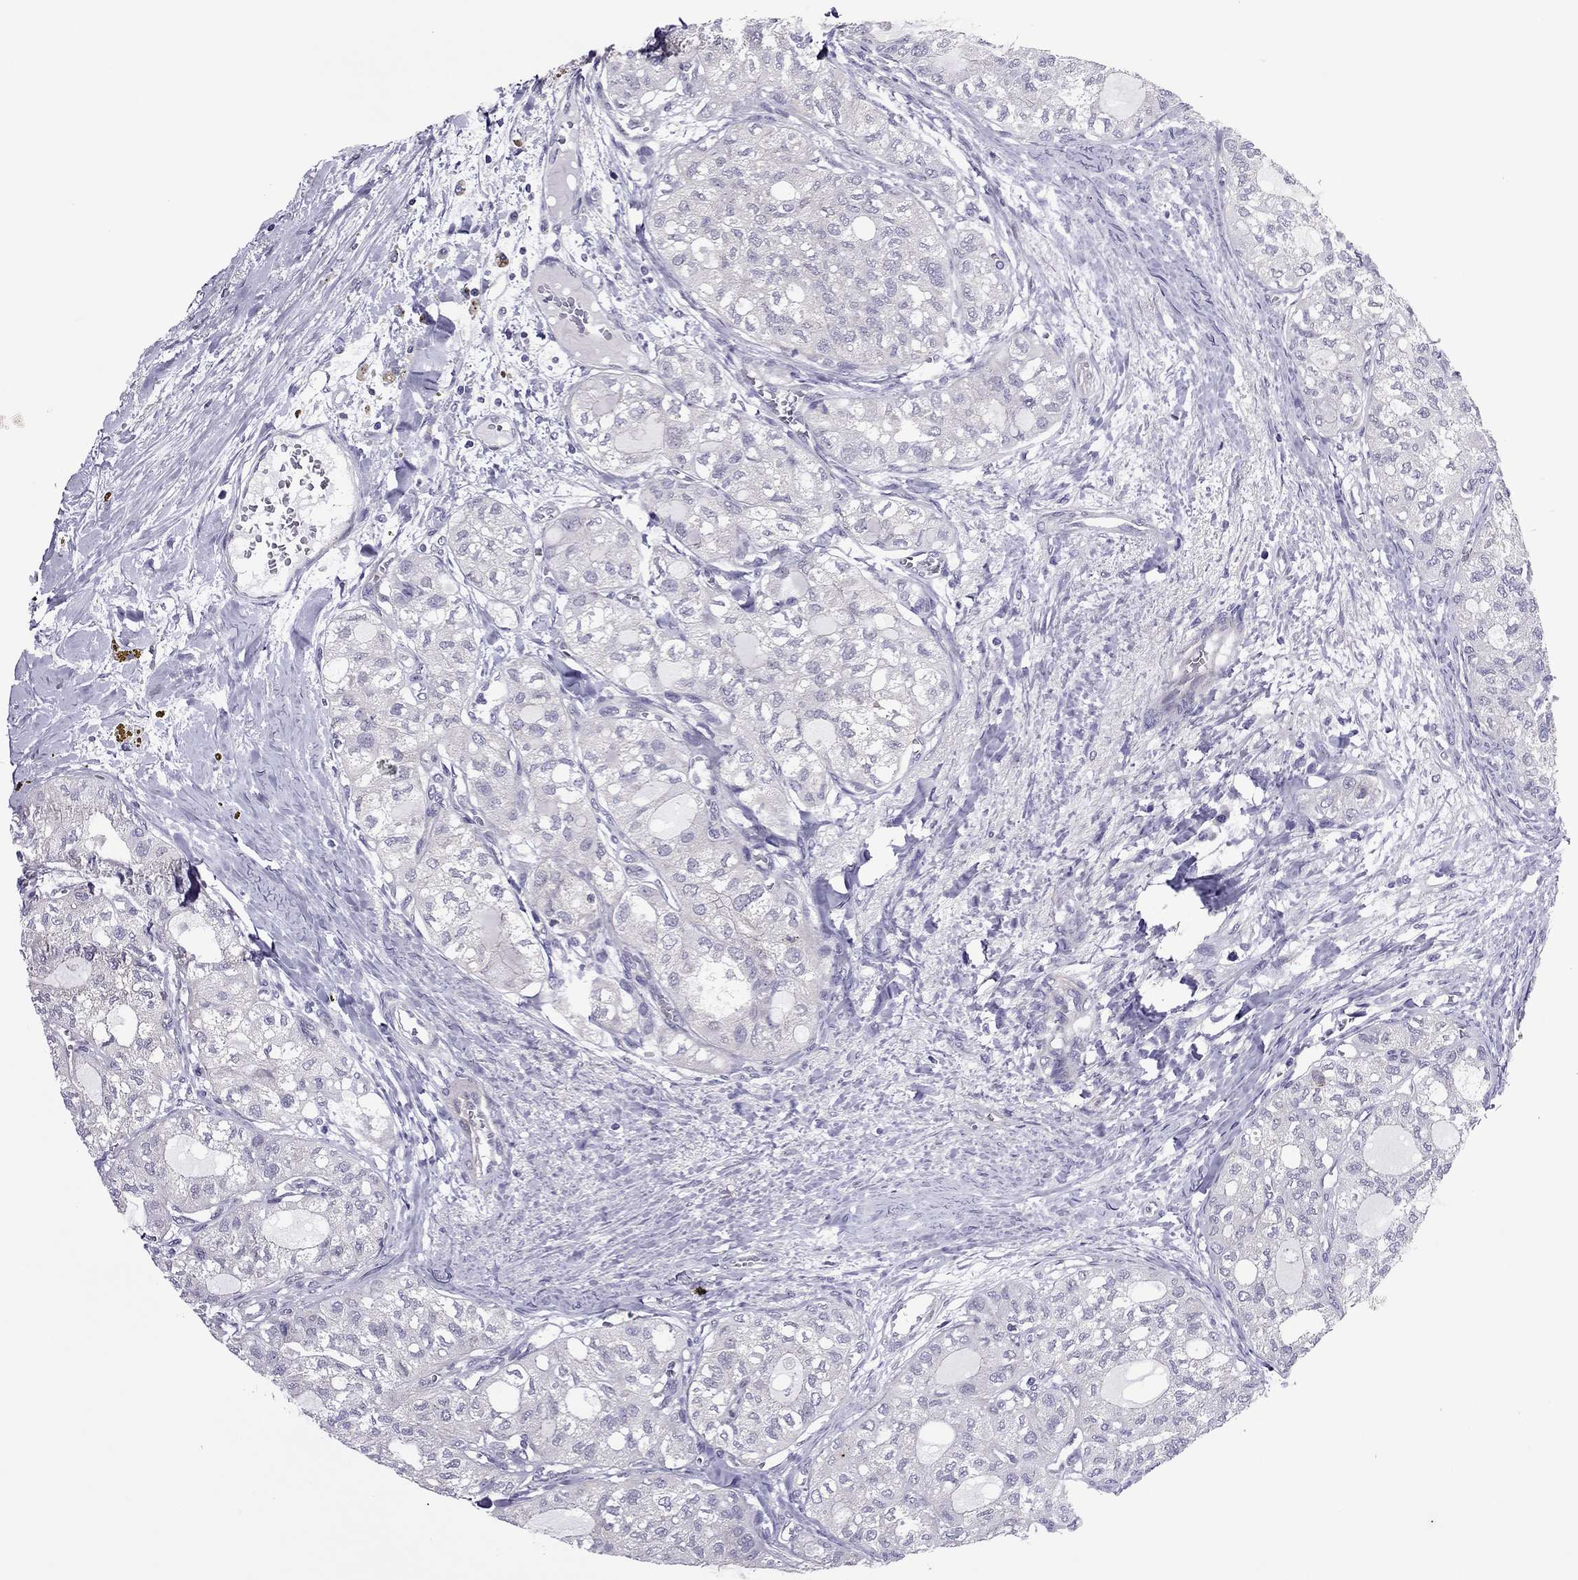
{"staining": {"intensity": "negative", "quantity": "none", "location": "none"}, "tissue": "thyroid cancer", "cell_type": "Tumor cells", "image_type": "cancer", "snomed": [{"axis": "morphology", "description": "Follicular adenoma carcinoma, NOS"}, {"axis": "topography", "description": "Thyroid gland"}], "caption": "A histopathology image of human thyroid cancer is negative for staining in tumor cells.", "gene": "SLC16A8", "patient": {"sex": "male", "age": 75}}